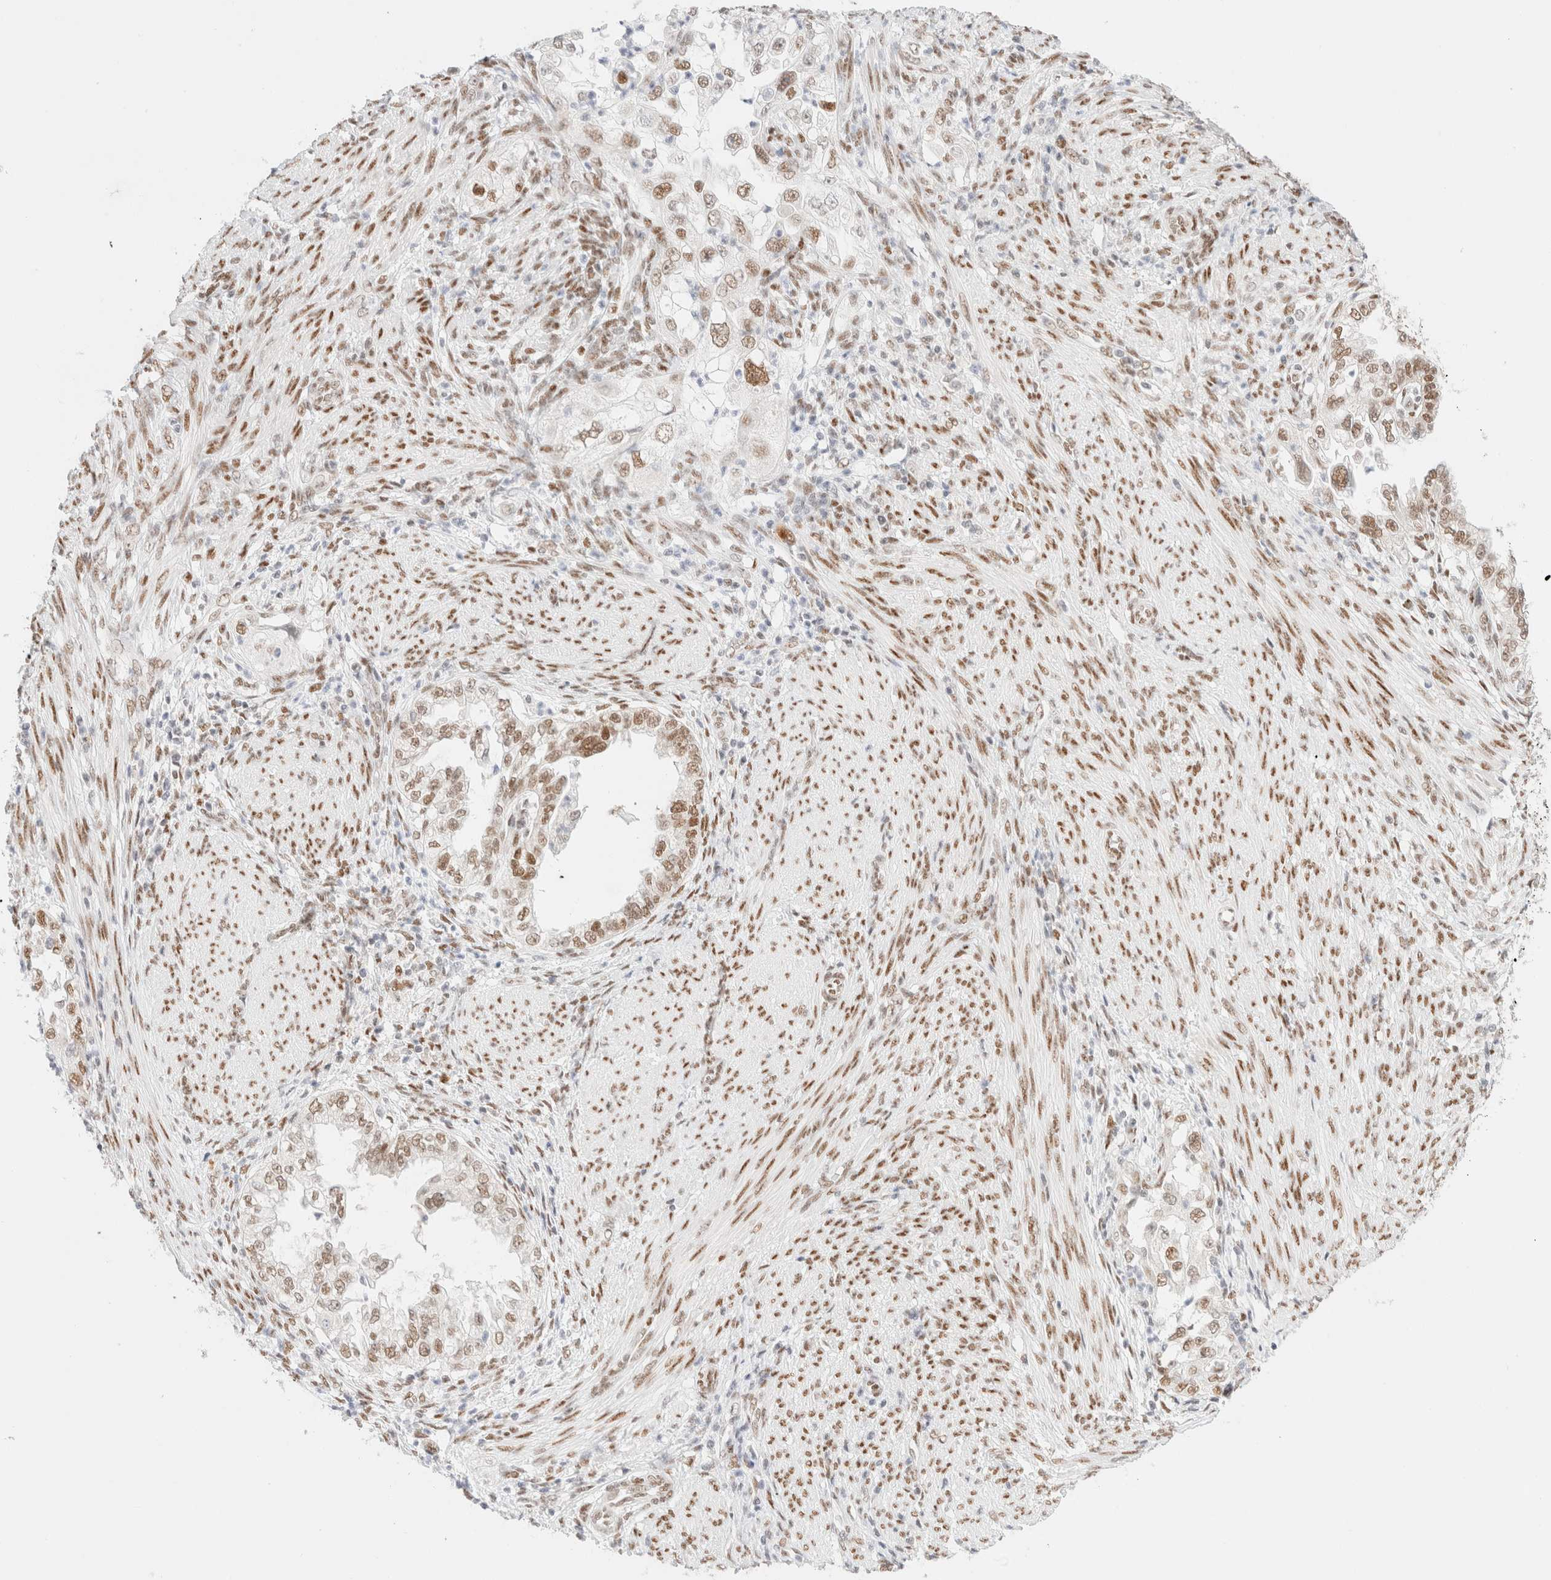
{"staining": {"intensity": "moderate", "quantity": ">75%", "location": "nuclear"}, "tissue": "endometrial cancer", "cell_type": "Tumor cells", "image_type": "cancer", "snomed": [{"axis": "morphology", "description": "Adenocarcinoma, NOS"}, {"axis": "topography", "description": "Endometrium"}], "caption": "Immunohistochemistry image of endometrial cancer stained for a protein (brown), which demonstrates medium levels of moderate nuclear expression in about >75% of tumor cells.", "gene": "CIC", "patient": {"sex": "female", "age": 85}}